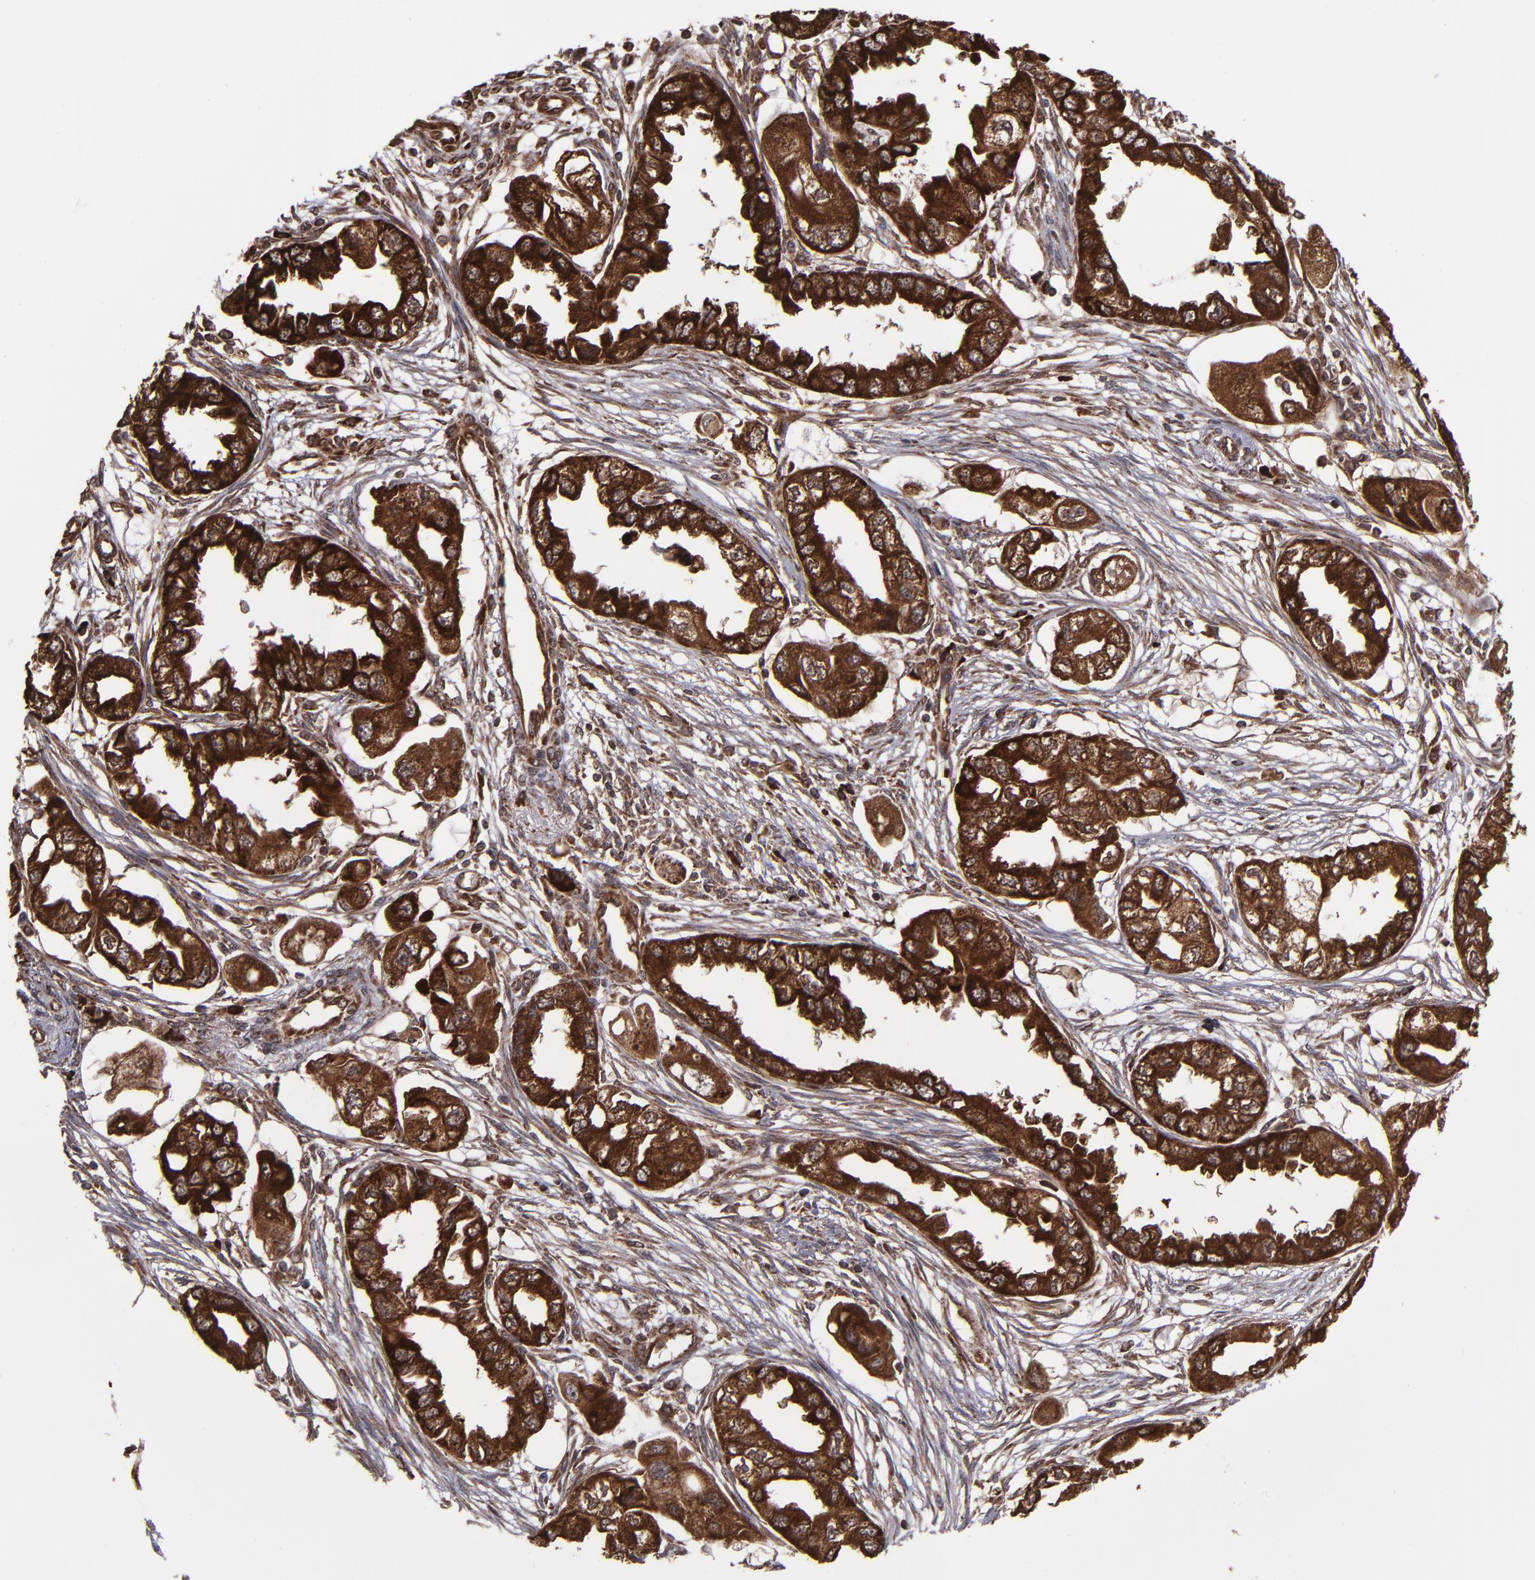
{"staining": {"intensity": "strong", "quantity": ">75%", "location": "cytoplasmic/membranous,nuclear"}, "tissue": "endometrial cancer", "cell_type": "Tumor cells", "image_type": "cancer", "snomed": [{"axis": "morphology", "description": "Adenocarcinoma, NOS"}, {"axis": "topography", "description": "Endometrium"}], "caption": "Protein expression analysis of endometrial cancer (adenocarcinoma) displays strong cytoplasmic/membranous and nuclear positivity in approximately >75% of tumor cells.", "gene": "EIF4ENIF1", "patient": {"sex": "female", "age": 67}}